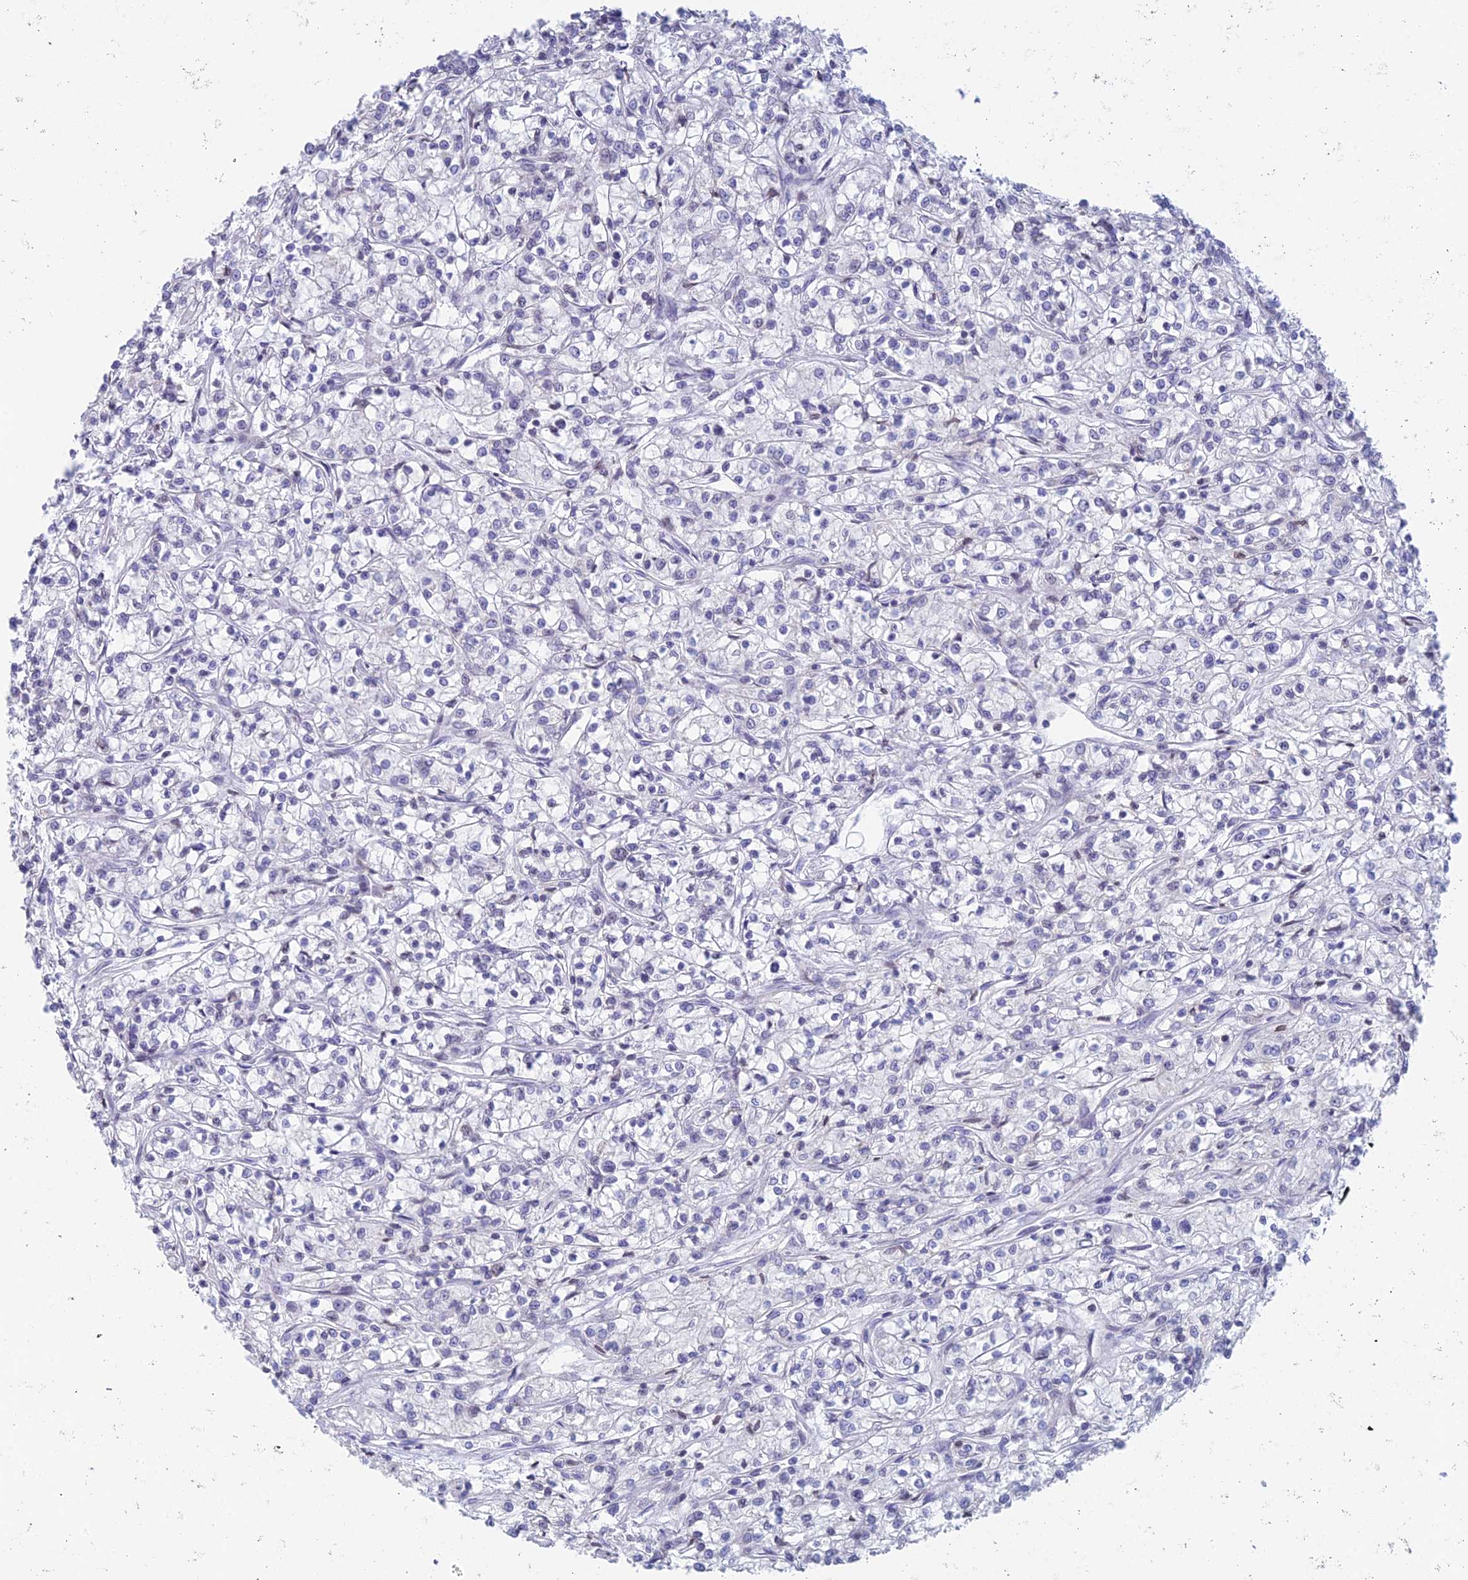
{"staining": {"intensity": "negative", "quantity": "none", "location": "none"}, "tissue": "renal cancer", "cell_type": "Tumor cells", "image_type": "cancer", "snomed": [{"axis": "morphology", "description": "Adenocarcinoma, NOS"}, {"axis": "topography", "description": "Kidney"}], "caption": "Immunohistochemistry of renal adenocarcinoma demonstrates no expression in tumor cells. (Immunohistochemistry, brightfield microscopy, high magnification).", "gene": "REXO5", "patient": {"sex": "female", "age": 59}}